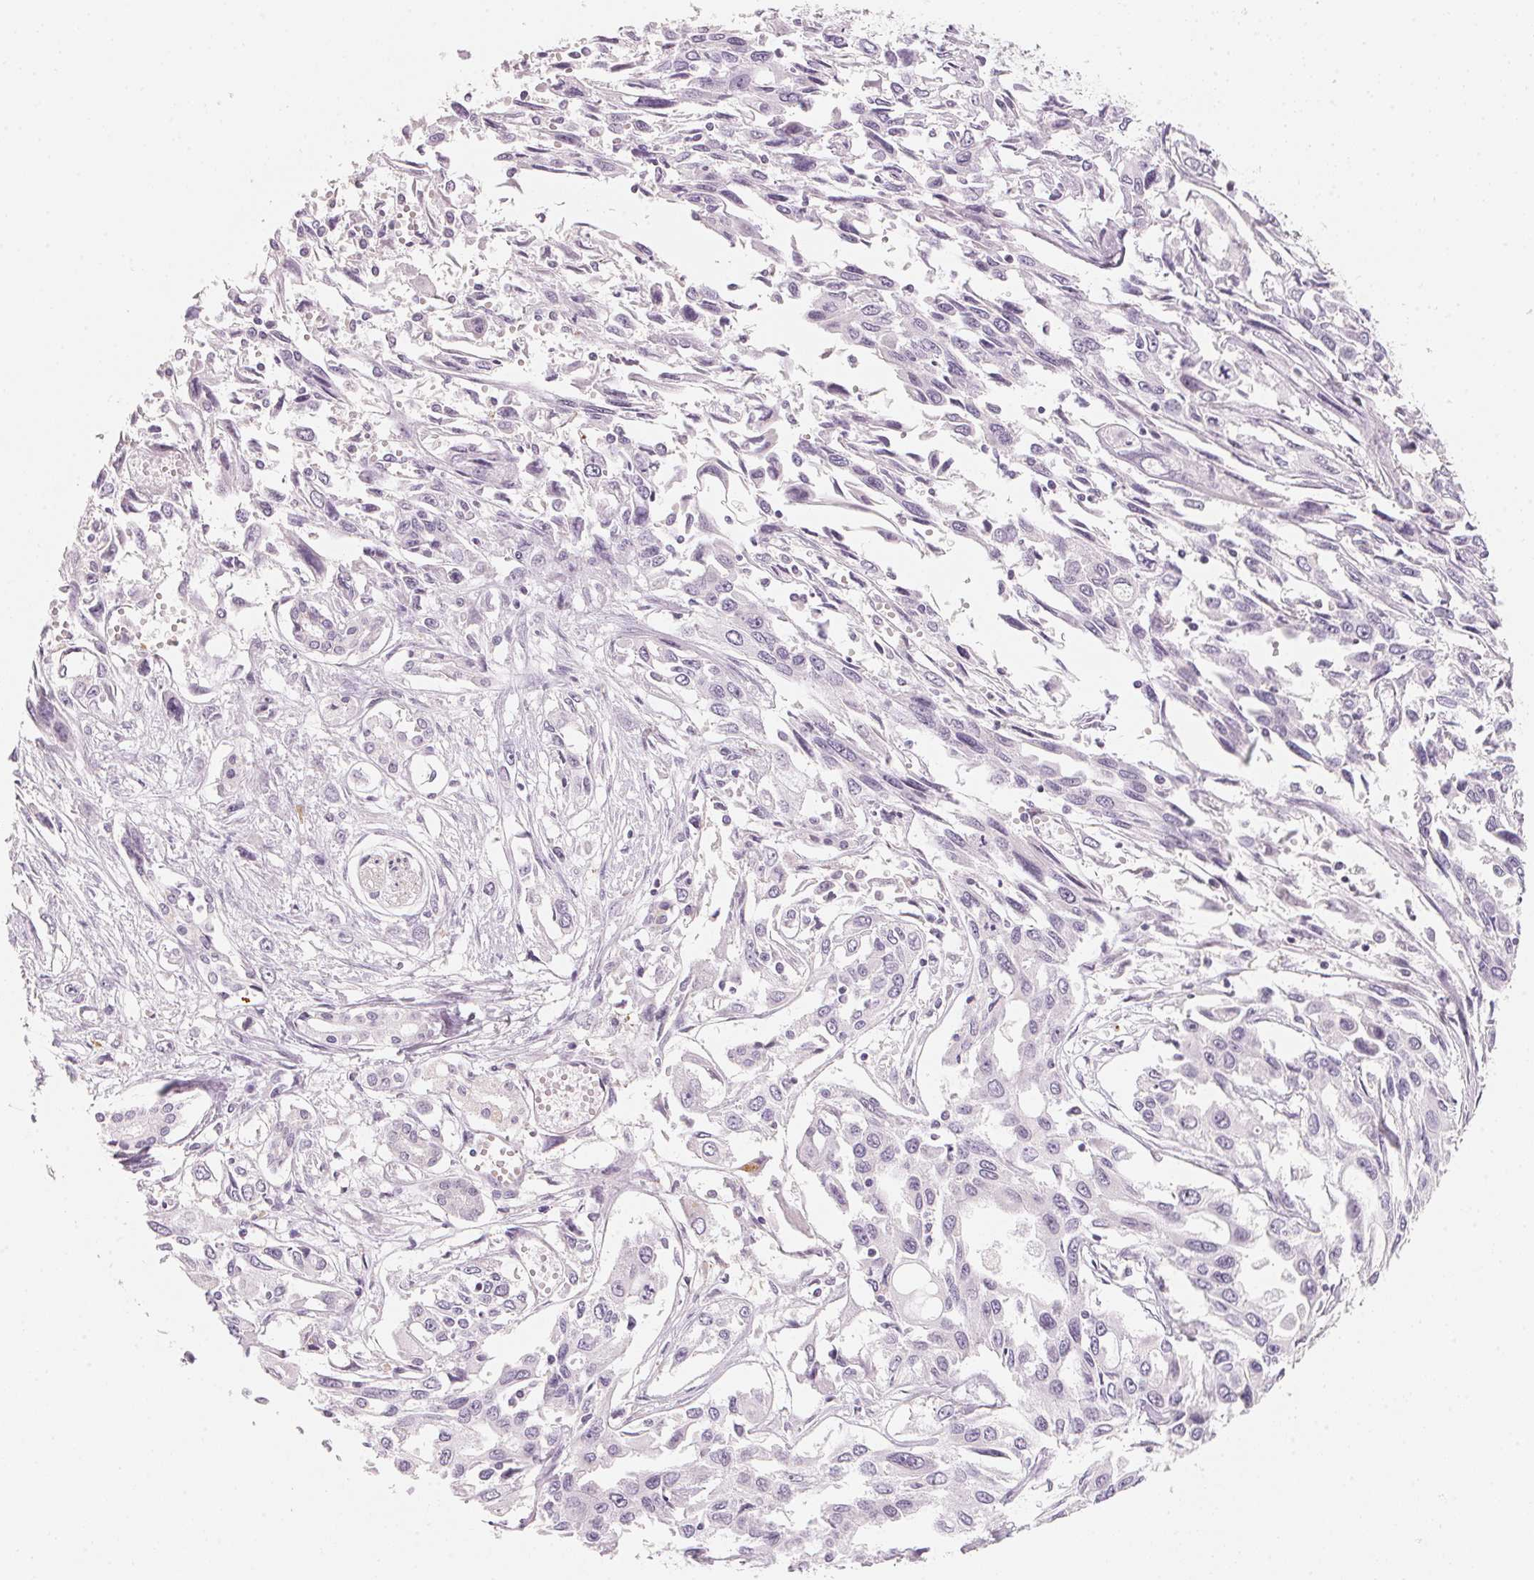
{"staining": {"intensity": "negative", "quantity": "none", "location": "none"}, "tissue": "pancreatic cancer", "cell_type": "Tumor cells", "image_type": "cancer", "snomed": [{"axis": "morphology", "description": "Adenocarcinoma, NOS"}, {"axis": "topography", "description": "Pancreas"}], "caption": "An immunohistochemistry photomicrograph of adenocarcinoma (pancreatic) is shown. There is no staining in tumor cells of adenocarcinoma (pancreatic).", "gene": "ANKRD31", "patient": {"sex": "female", "age": 55}}